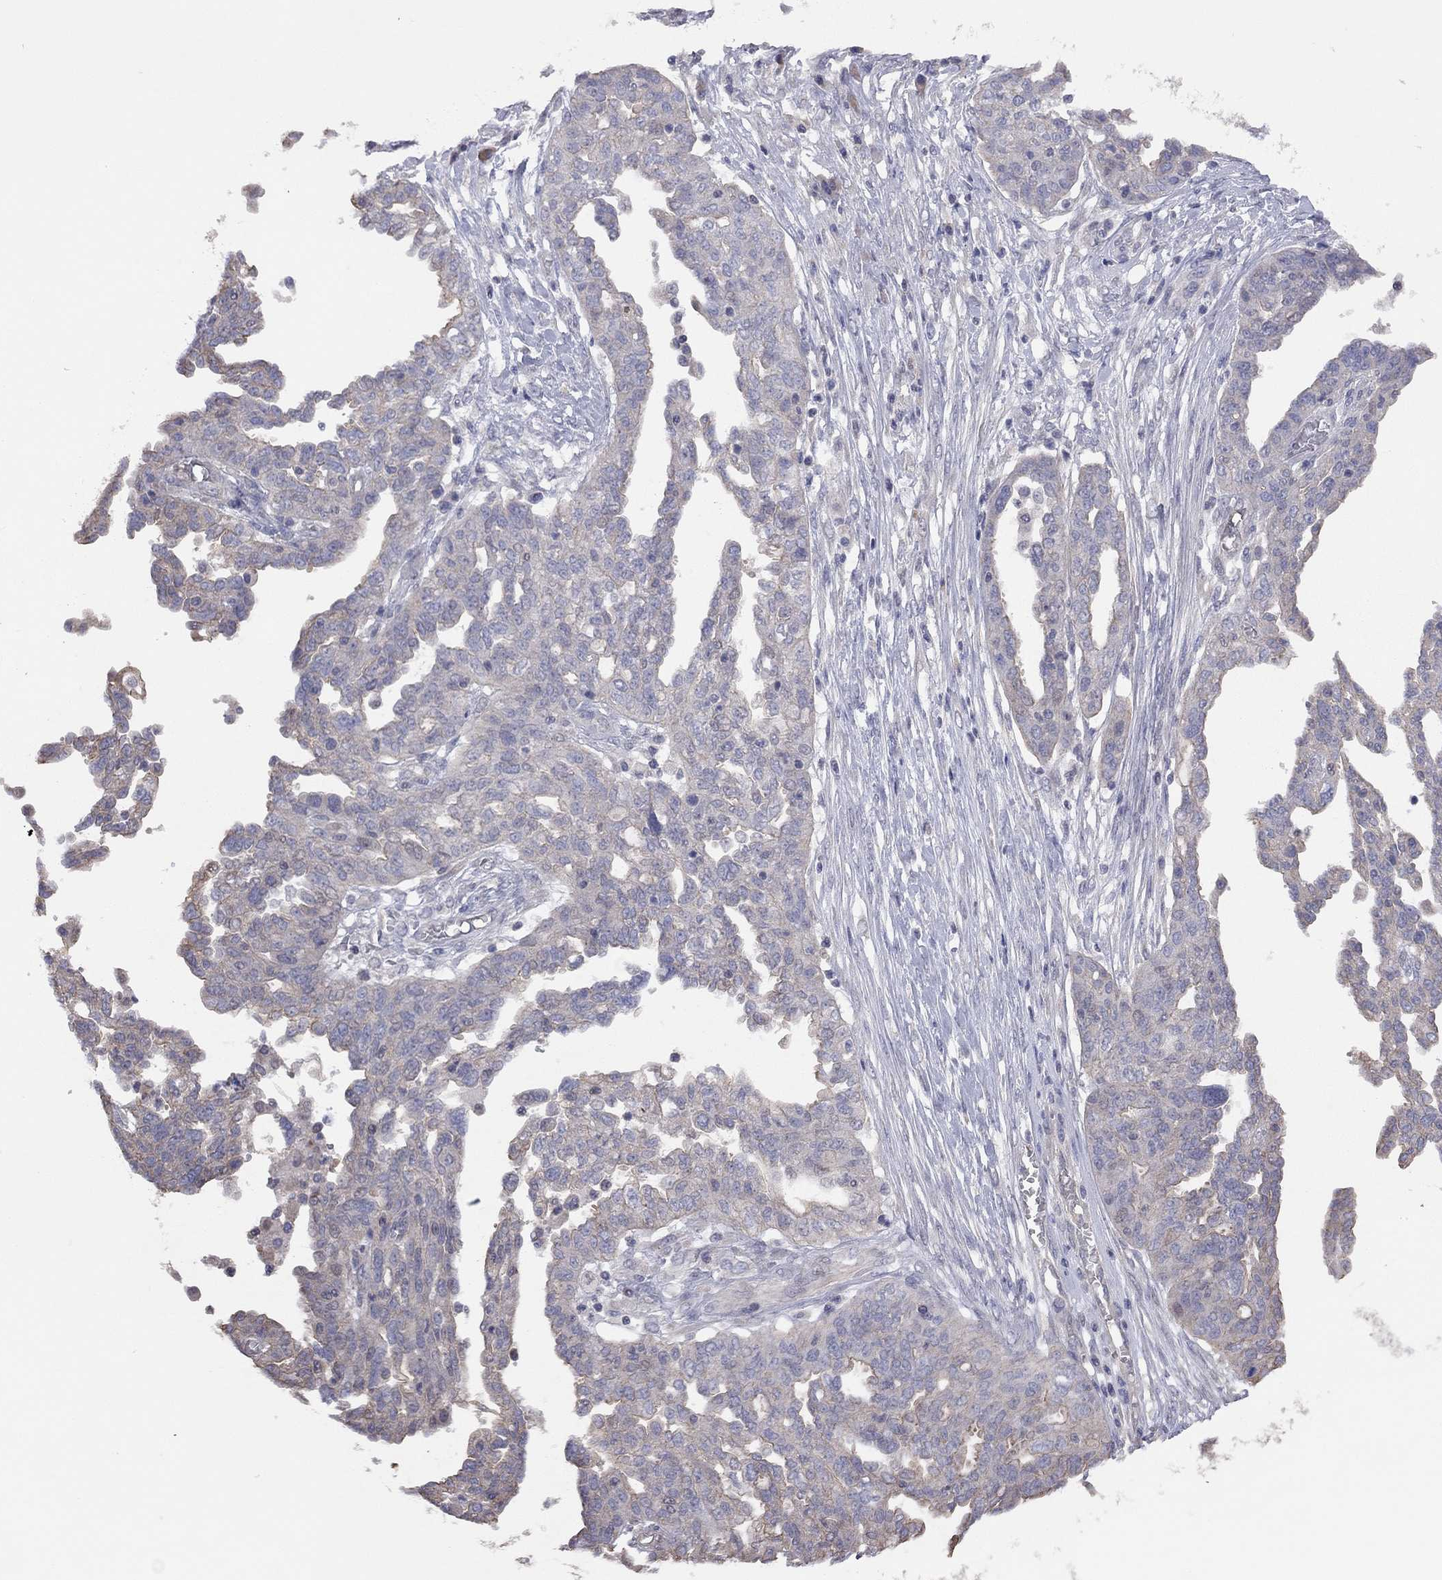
{"staining": {"intensity": "moderate", "quantity": "<25%", "location": "cytoplasmic/membranous"}, "tissue": "ovarian cancer", "cell_type": "Tumor cells", "image_type": "cancer", "snomed": [{"axis": "morphology", "description": "Cystadenocarcinoma, serous, NOS"}, {"axis": "topography", "description": "Ovary"}], "caption": "DAB (3,3'-diaminobenzidine) immunohistochemical staining of ovarian cancer (serous cystadenocarcinoma) demonstrates moderate cytoplasmic/membranous protein staining in about <25% of tumor cells.", "gene": "KCNB1", "patient": {"sex": "female", "age": 67}}